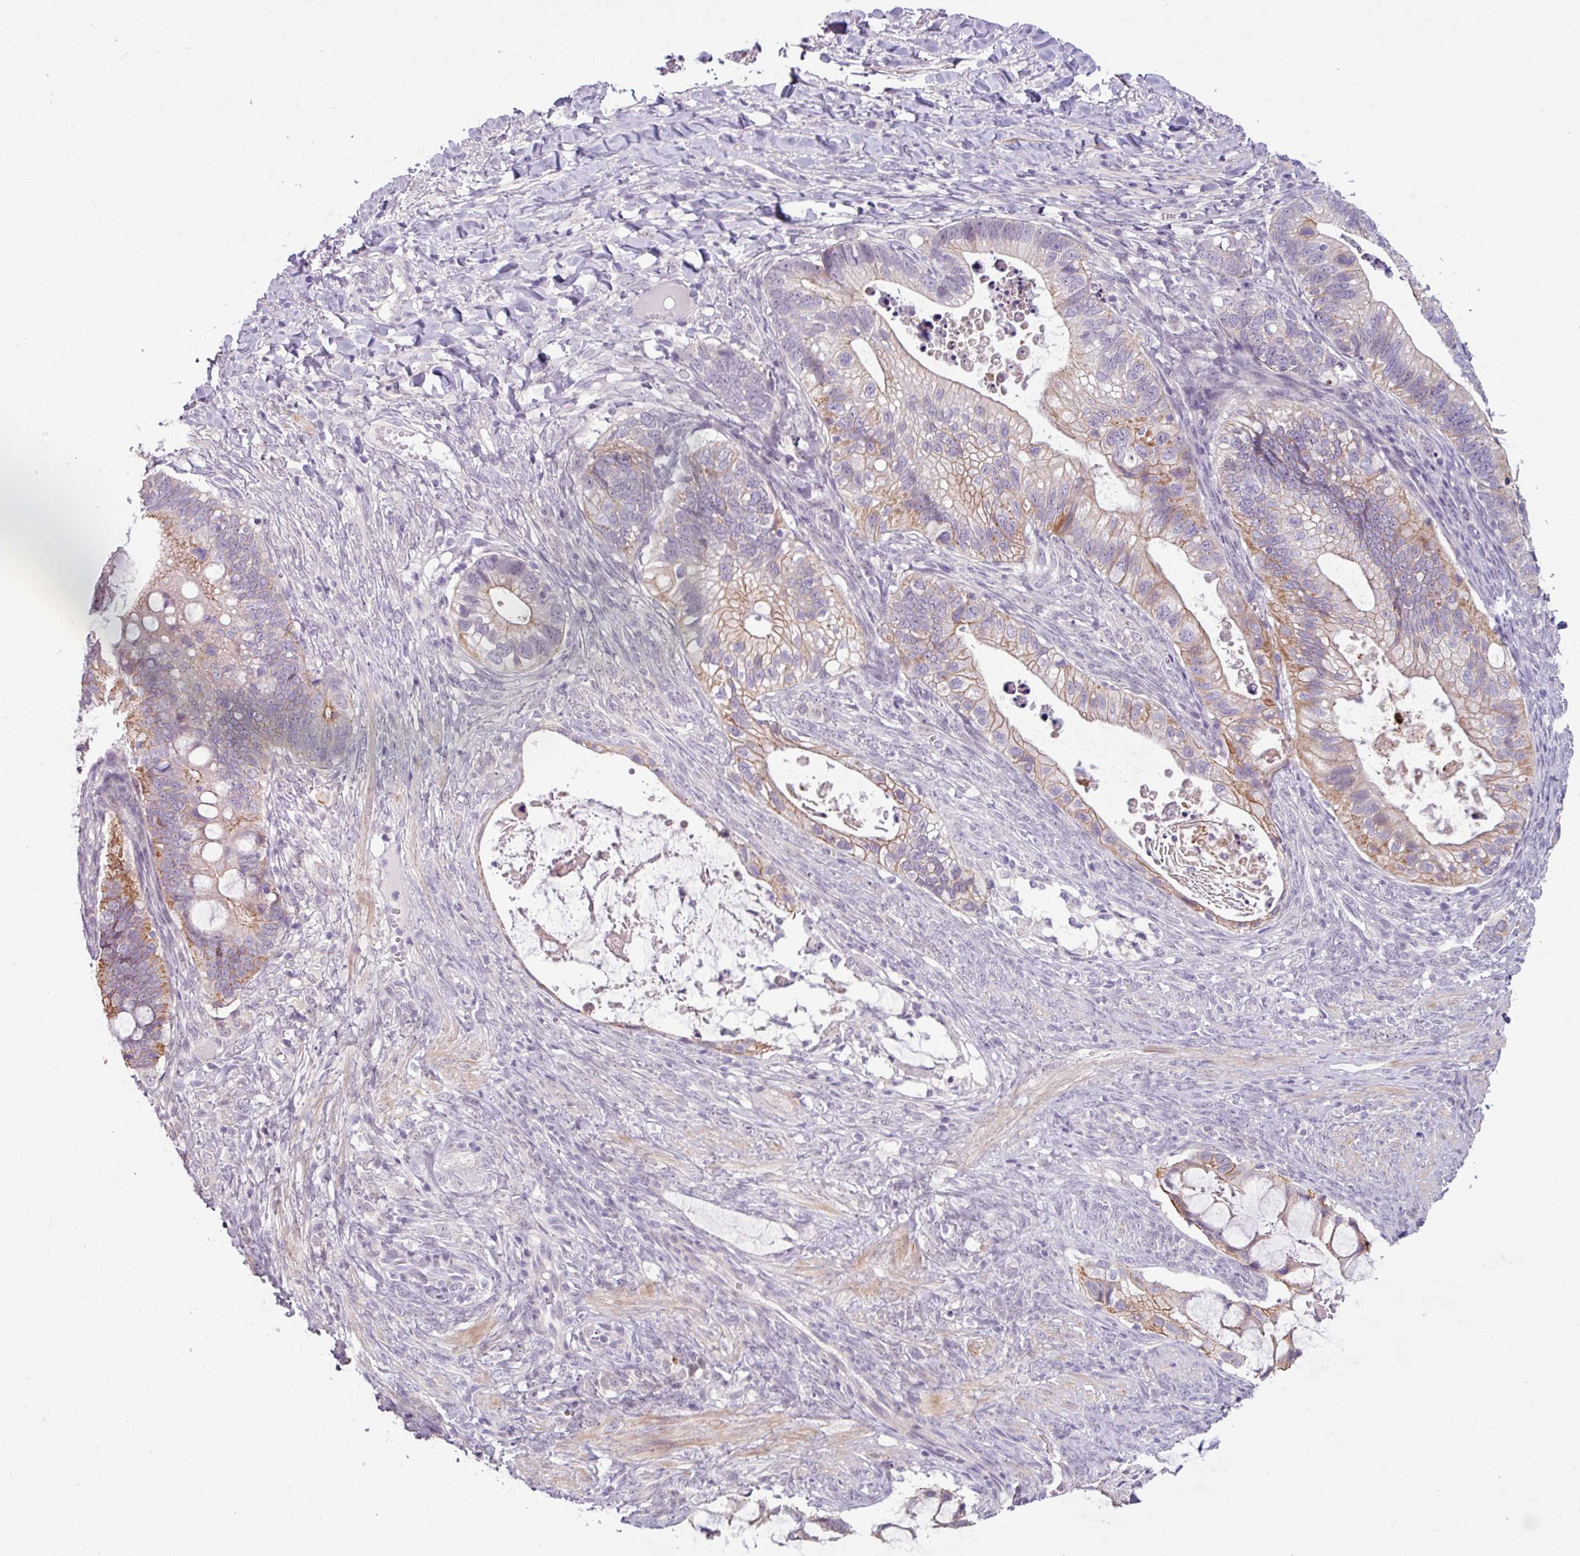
{"staining": {"intensity": "weak", "quantity": "25%-75%", "location": "cytoplasmic/membranous"}, "tissue": "ovarian cancer", "cell_type": "Tumor cells", "image_type": "cancer", "snomed": [{"axis": "morphology", "description": "Cystadenocarcinoma, mucinous, NOS"}, {"axis": "topography", "description": "Ovary"}], "caption": "Immunohistochemical staining of ovarian mucinous cystadenocarcinoma demonstrates low levels of weak cytoplasmic/membranous staining in approximately 25%-75% of tumor cells.", "gene": "PNMA6A", "patient": {"sex": "female", "age": 61}}